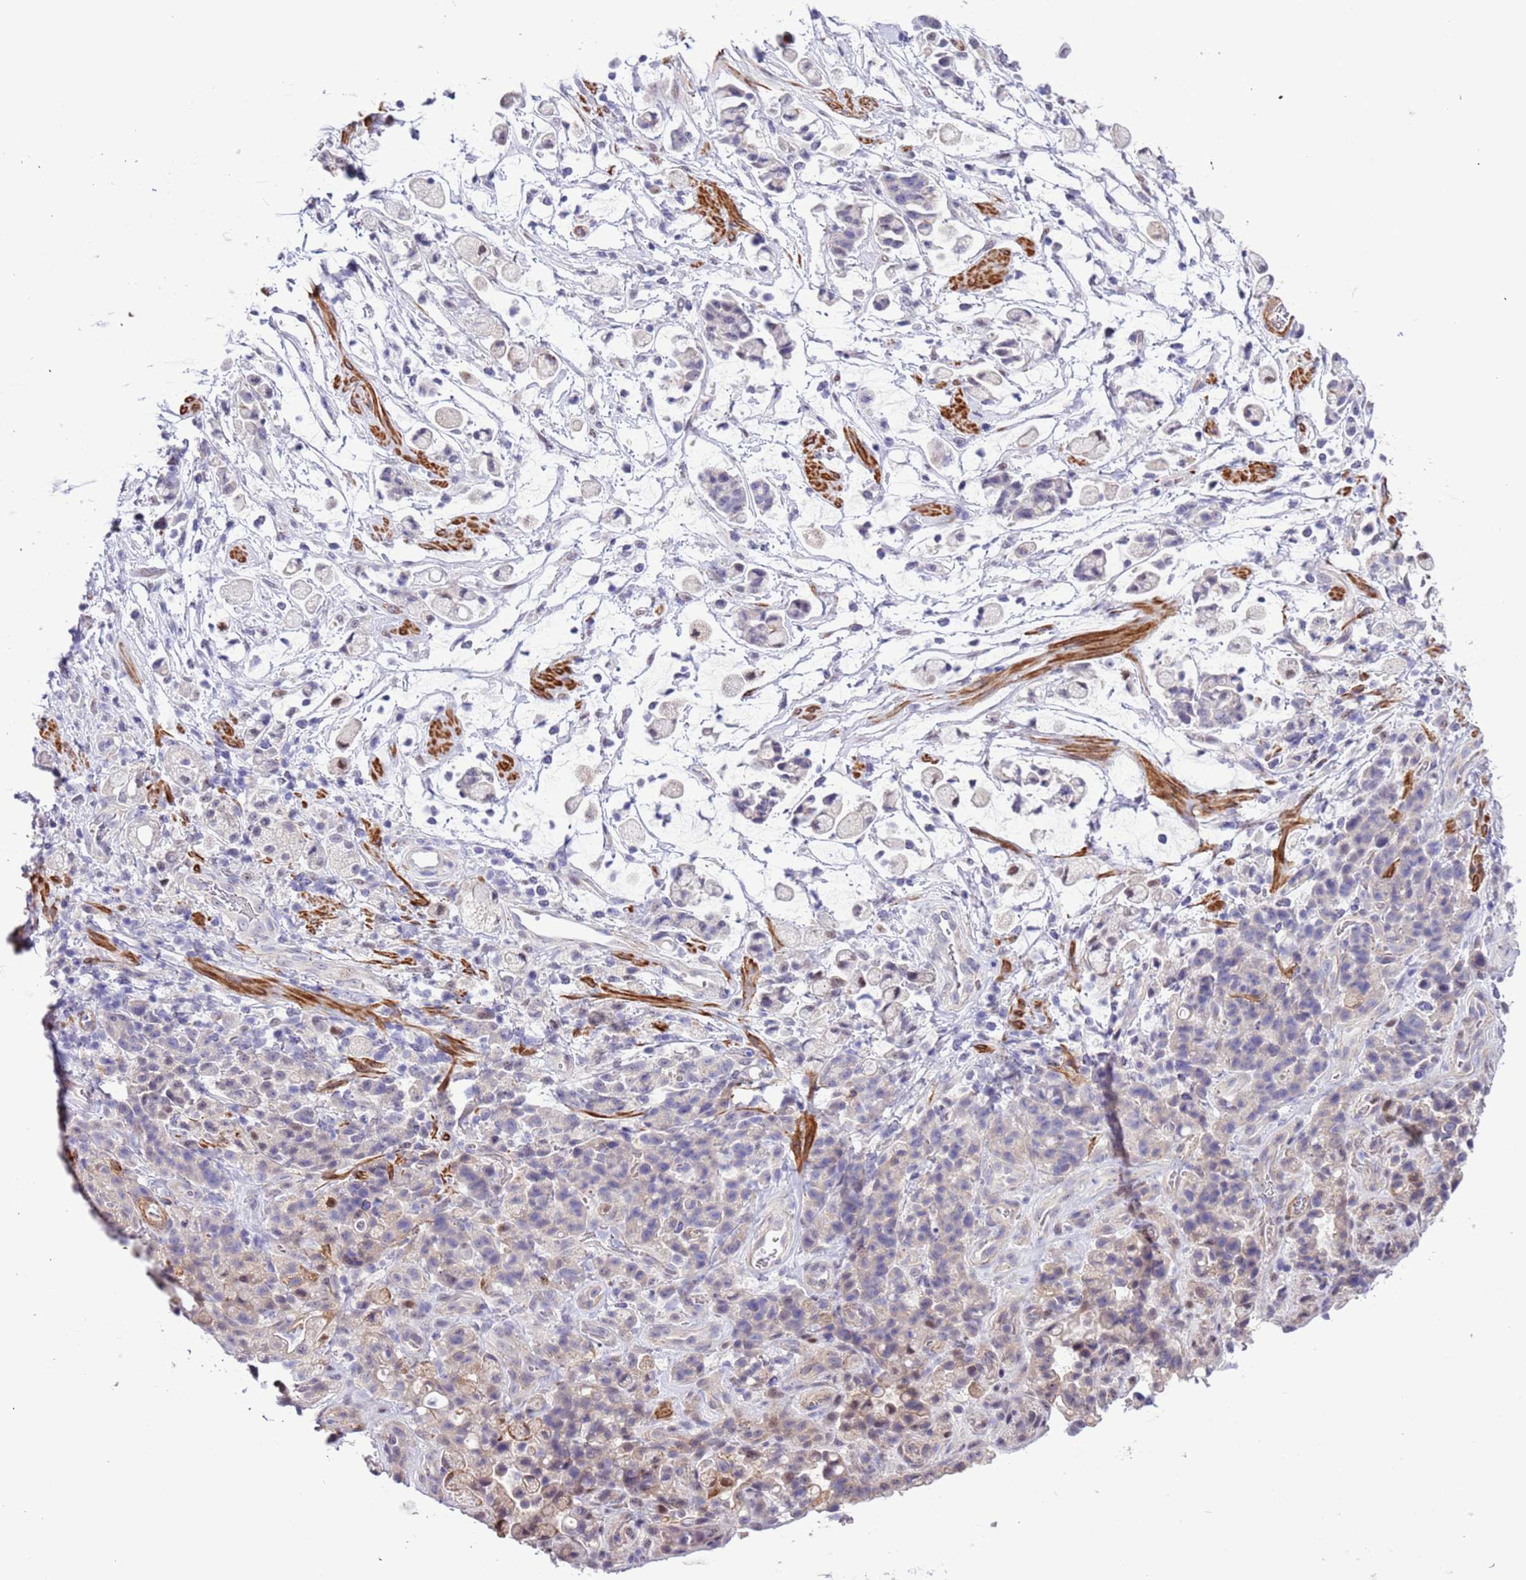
{"staining": {"intensity": "negative", "quantity": "none", "location": "none"}, "tissue": "stomach cancer", "cell_type": "Tumor cells", "image_type": "cancer", "snomed": [{"axis": "morphology", "description": "Adenocarcinoma, NOS"}, {"axis": "topography", "description": "Stomach"}], "caption": "DAB (3,3'-diaminobenzidine) immunohistochemical staining of stomach adenocarcinoma displays no significant staining in tumor cells.", "gene": "PLEKHH1", "patient": {"sex": "female", "age": 60}}